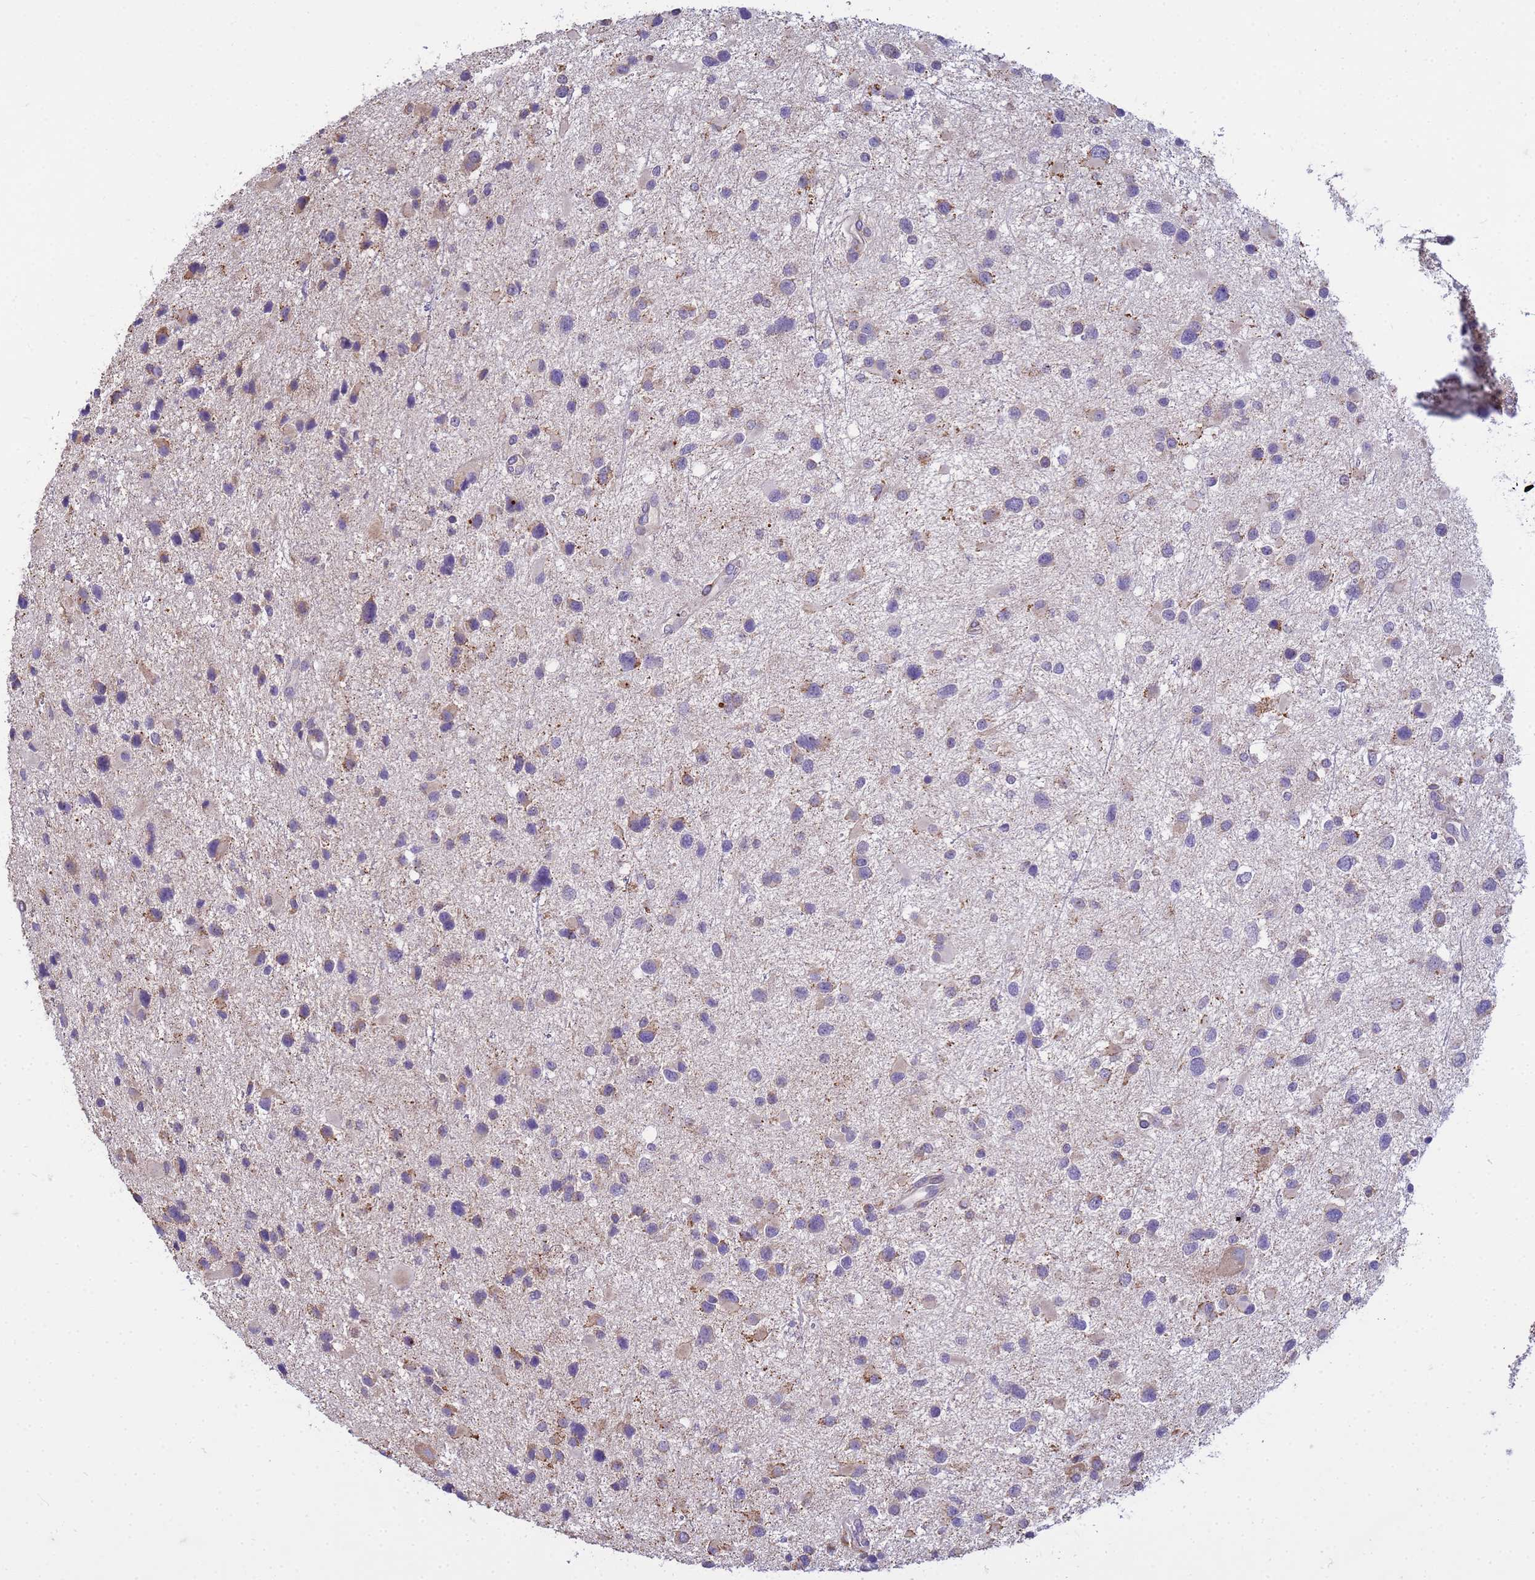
{"staining": {"intensity": "moderate", "quantity": "25%-75%", "location": "cytoplasmic/membranous"}, "tissue": "glioma", "cell_type": "Tumor cells", "image_type": "cancer", "snomed": [{"axis": "morphology", "description": "Glioma, malignant, Low grade"}, {"axis": "topography", "description": "Brain"}], "caption": "This photomicrograph shows immunohistochemistry staining of glioma, with medium moderate cytoplasmic/membranous positivity in about 25%-75% of tumor cells.", "gene": "THAP5", "patient": {"sex": "female", "age": 32}}